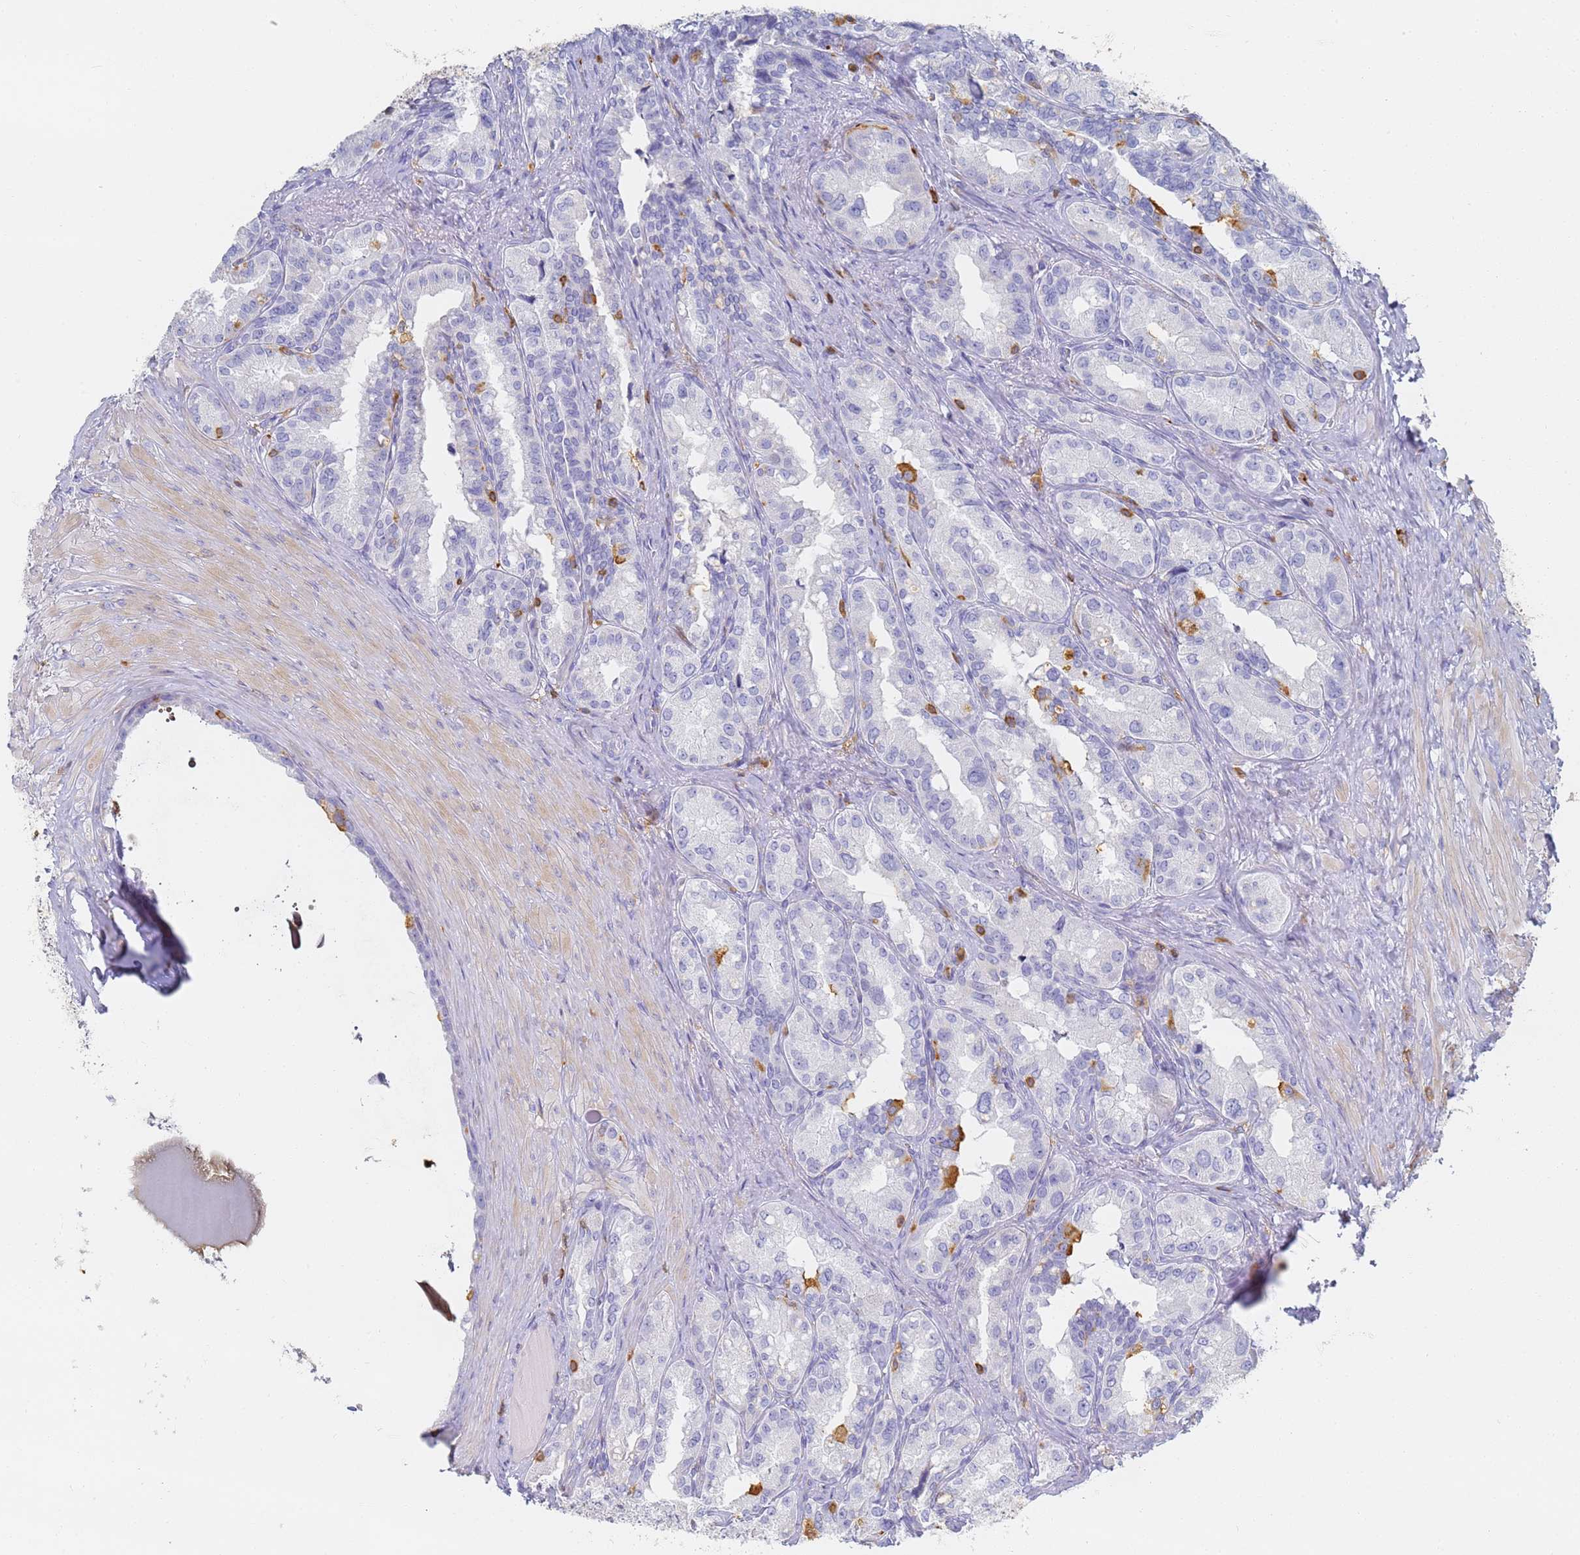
{"staining": {"intensity": "negative", "quantity": "none", "location": "none"}, "tissue": "seminal vesicle", "cell_type": "Glandular cells", "image_type": "normal", "snomed": [{"axis": "morphology", "description": "Normal tissue, NOS"}, {"axis": "topography", "description": "Seminal veicle"}, {"axis": "topography", "description": "Peripheral nerve tissue"}], "caption": "Photomicrograph shows no significant protein positivity in glandular cells of normal seminal vesicle.", "gene": "BIN2", "patient": {"sex": "male", "age": 67}}